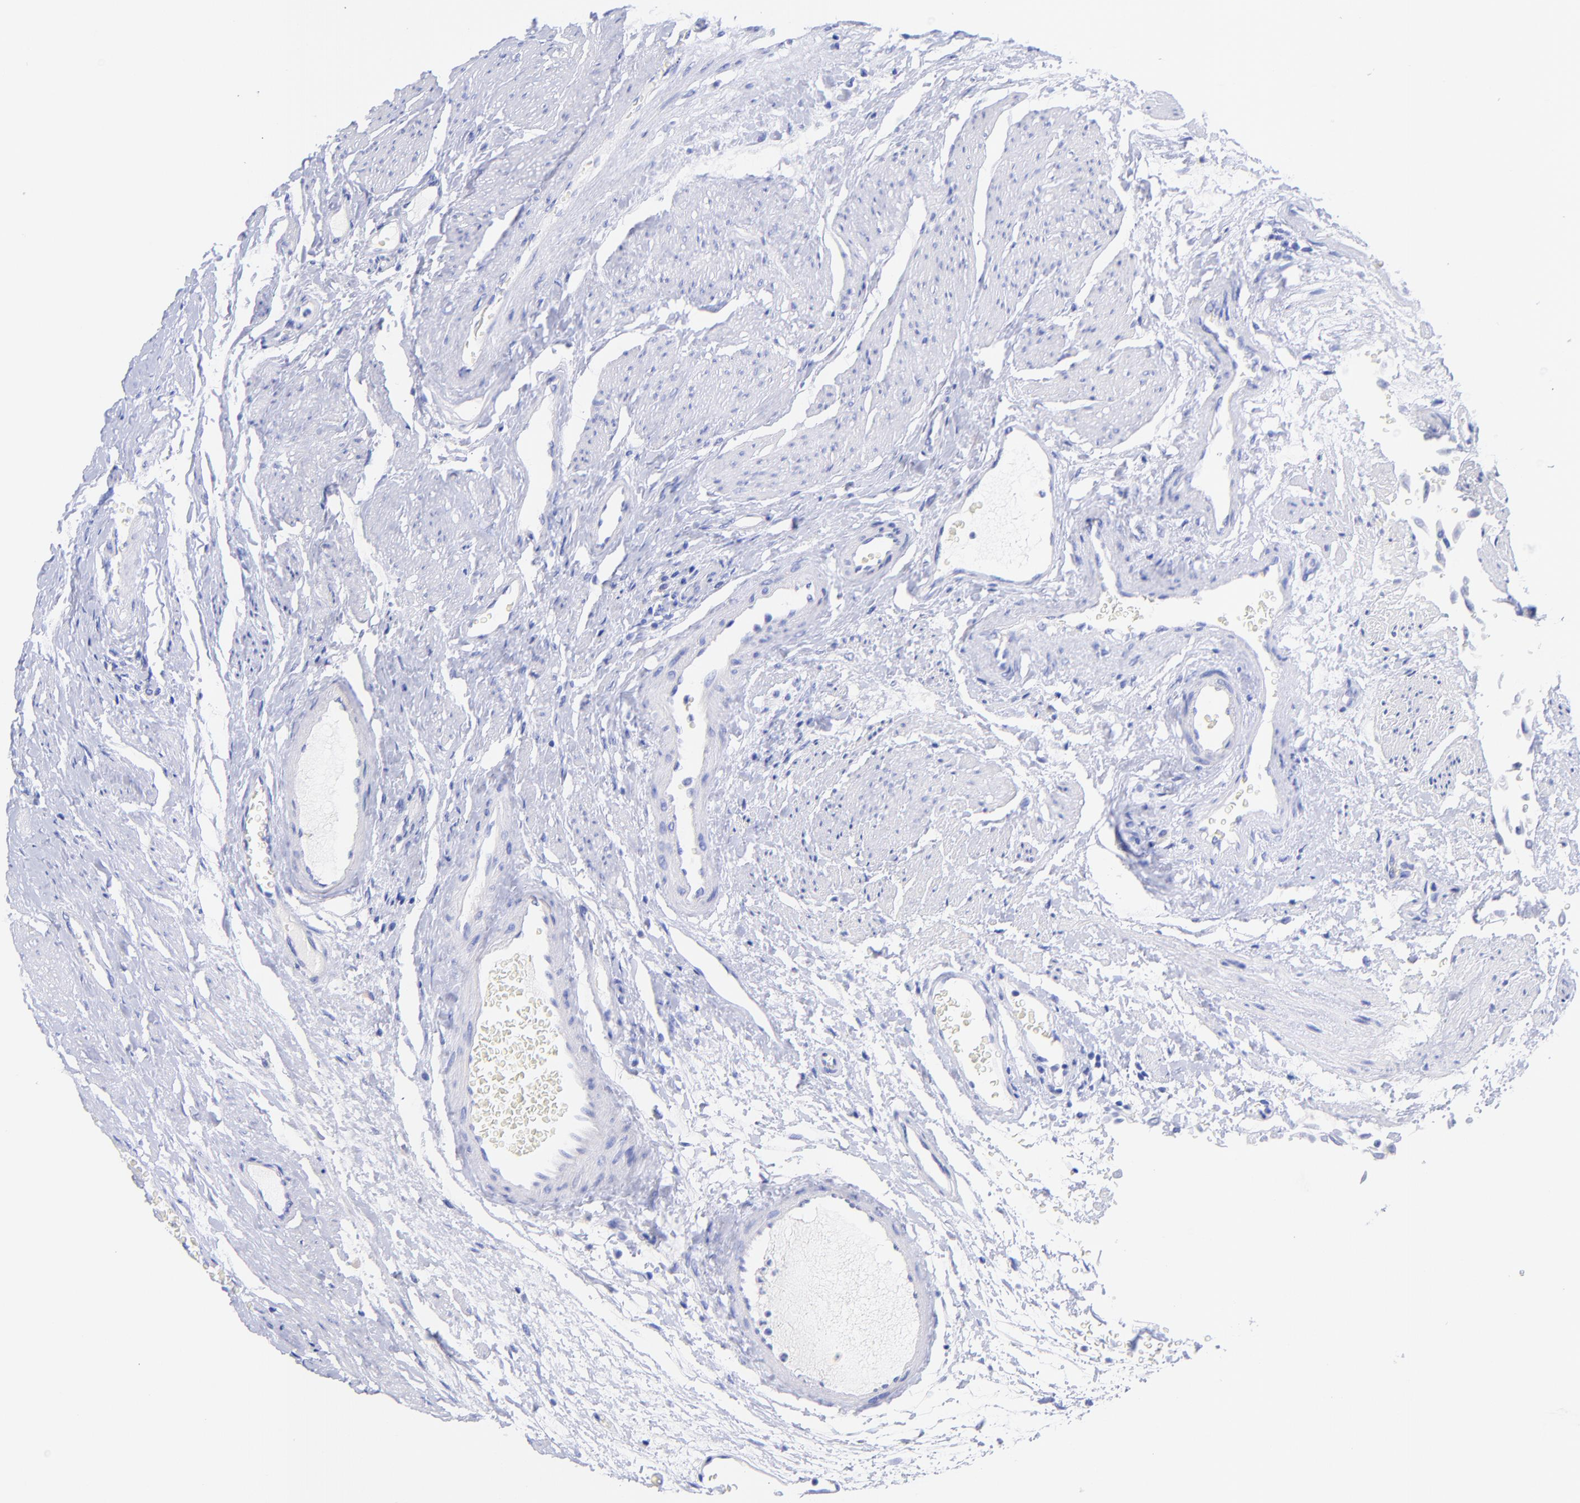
{"staining": {"intensity": "negative", "quantity": "none", "location": "none"}, "tissue": "urothelial cancer", "cell_type": "Tumor cells", "image_type": "cancer", "snomed": [{"axis": "morphology", "description": "Urothelial carcinoma, Low grade"}, {"axis": "topography", "description": "Urinary bladder"}], "caption": "High magnification brightfield microscopy of urothelial cancer stained with DAB (3,3'-diaminobenzidine) (brown) and counterstained with hematoxylin (blue): tumor cells show no significant staining.", "gene": "GPHN", "patient": {"sex": "male", "age": 64}}